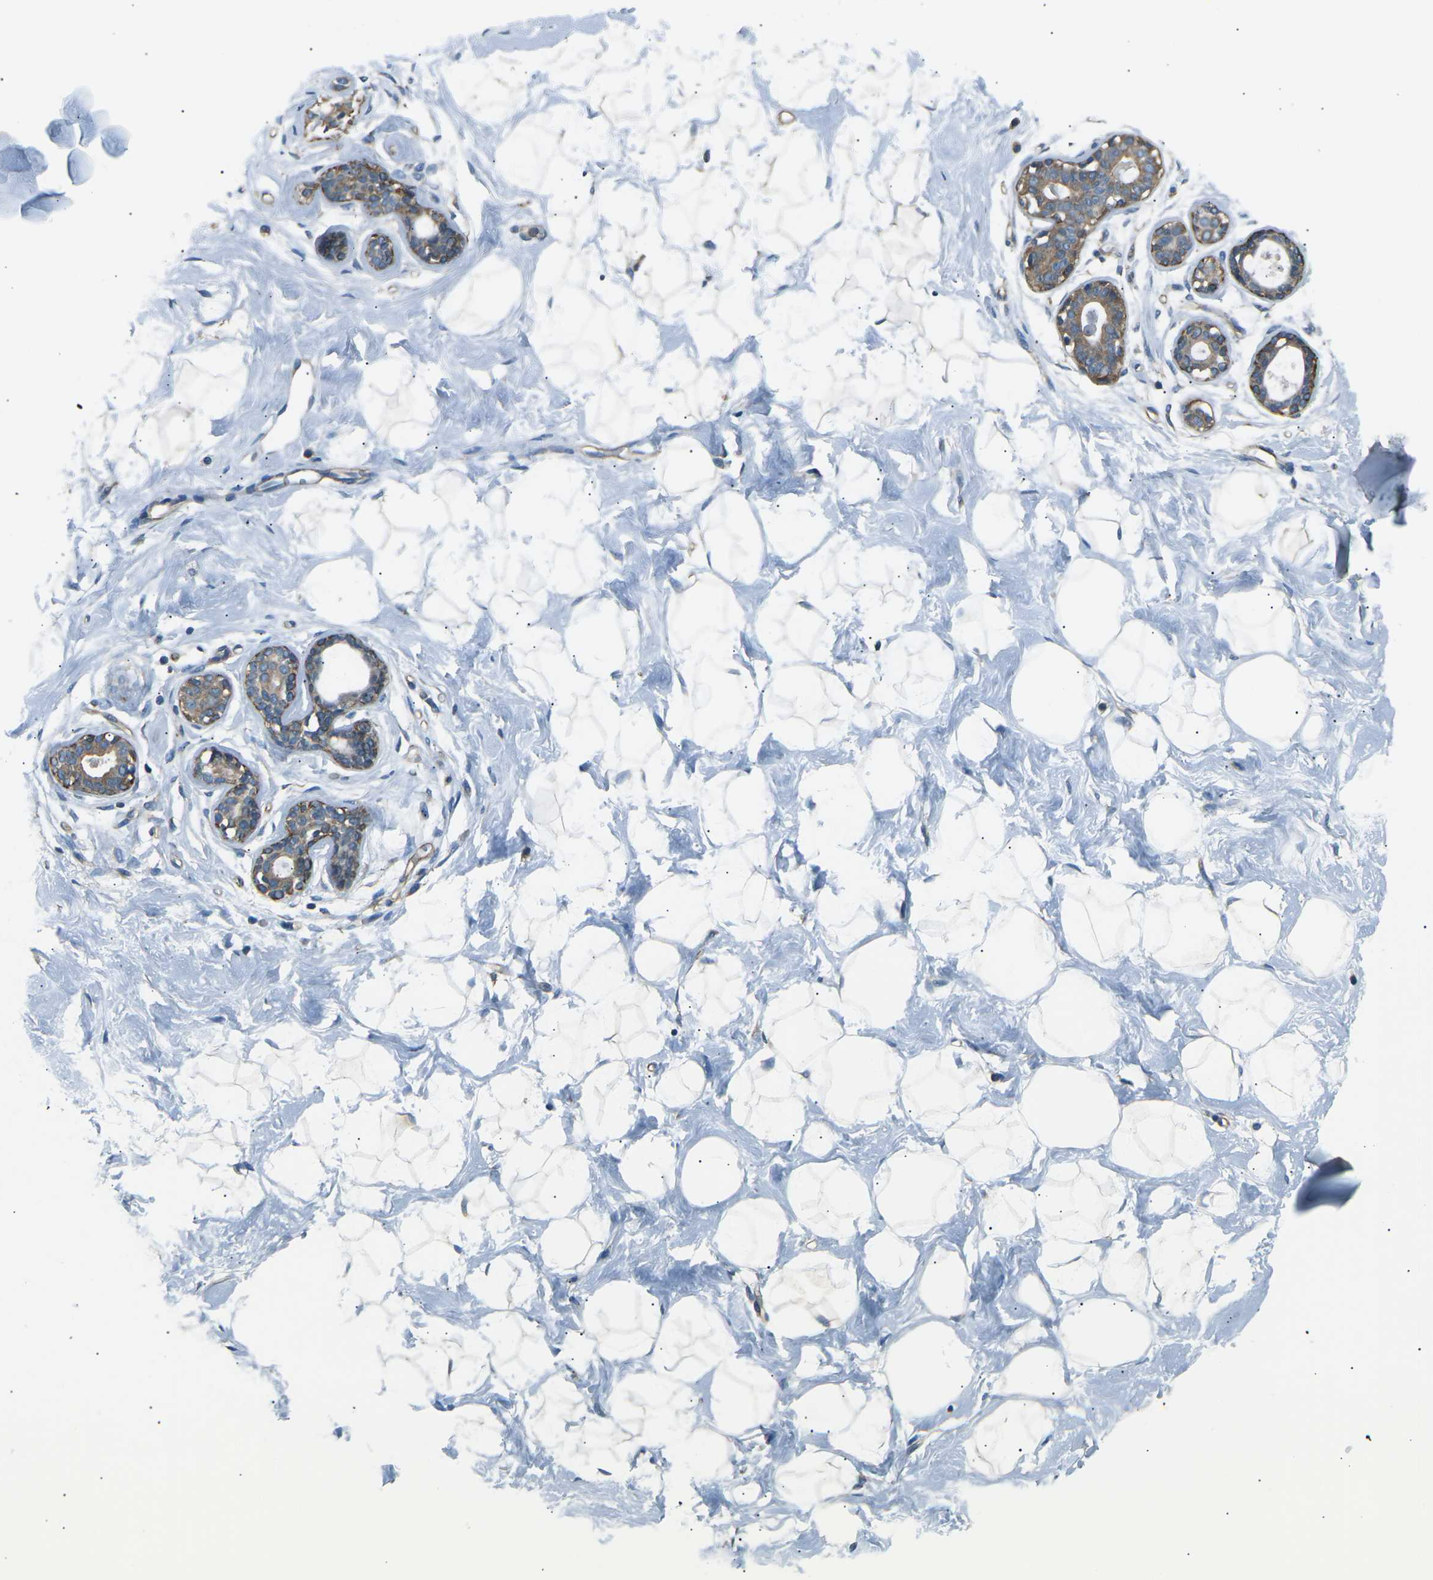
{"staining": {"intensity": "negative", "quantity": "none", "location": "none"}, "tissue": "breast", "cell_type": "Adipocytes", "image_type": "normal", "snomed": [{"axis": "morphology", "description": "Normal tissue, NOS"}, {"axis": "topography", "description": "Breast"}], "caption": "The photomicrograph exhibits no significant positivity in adipocytes of breast.", "gene": "SLK", "patient": {"sex": "female", "age": 23}}